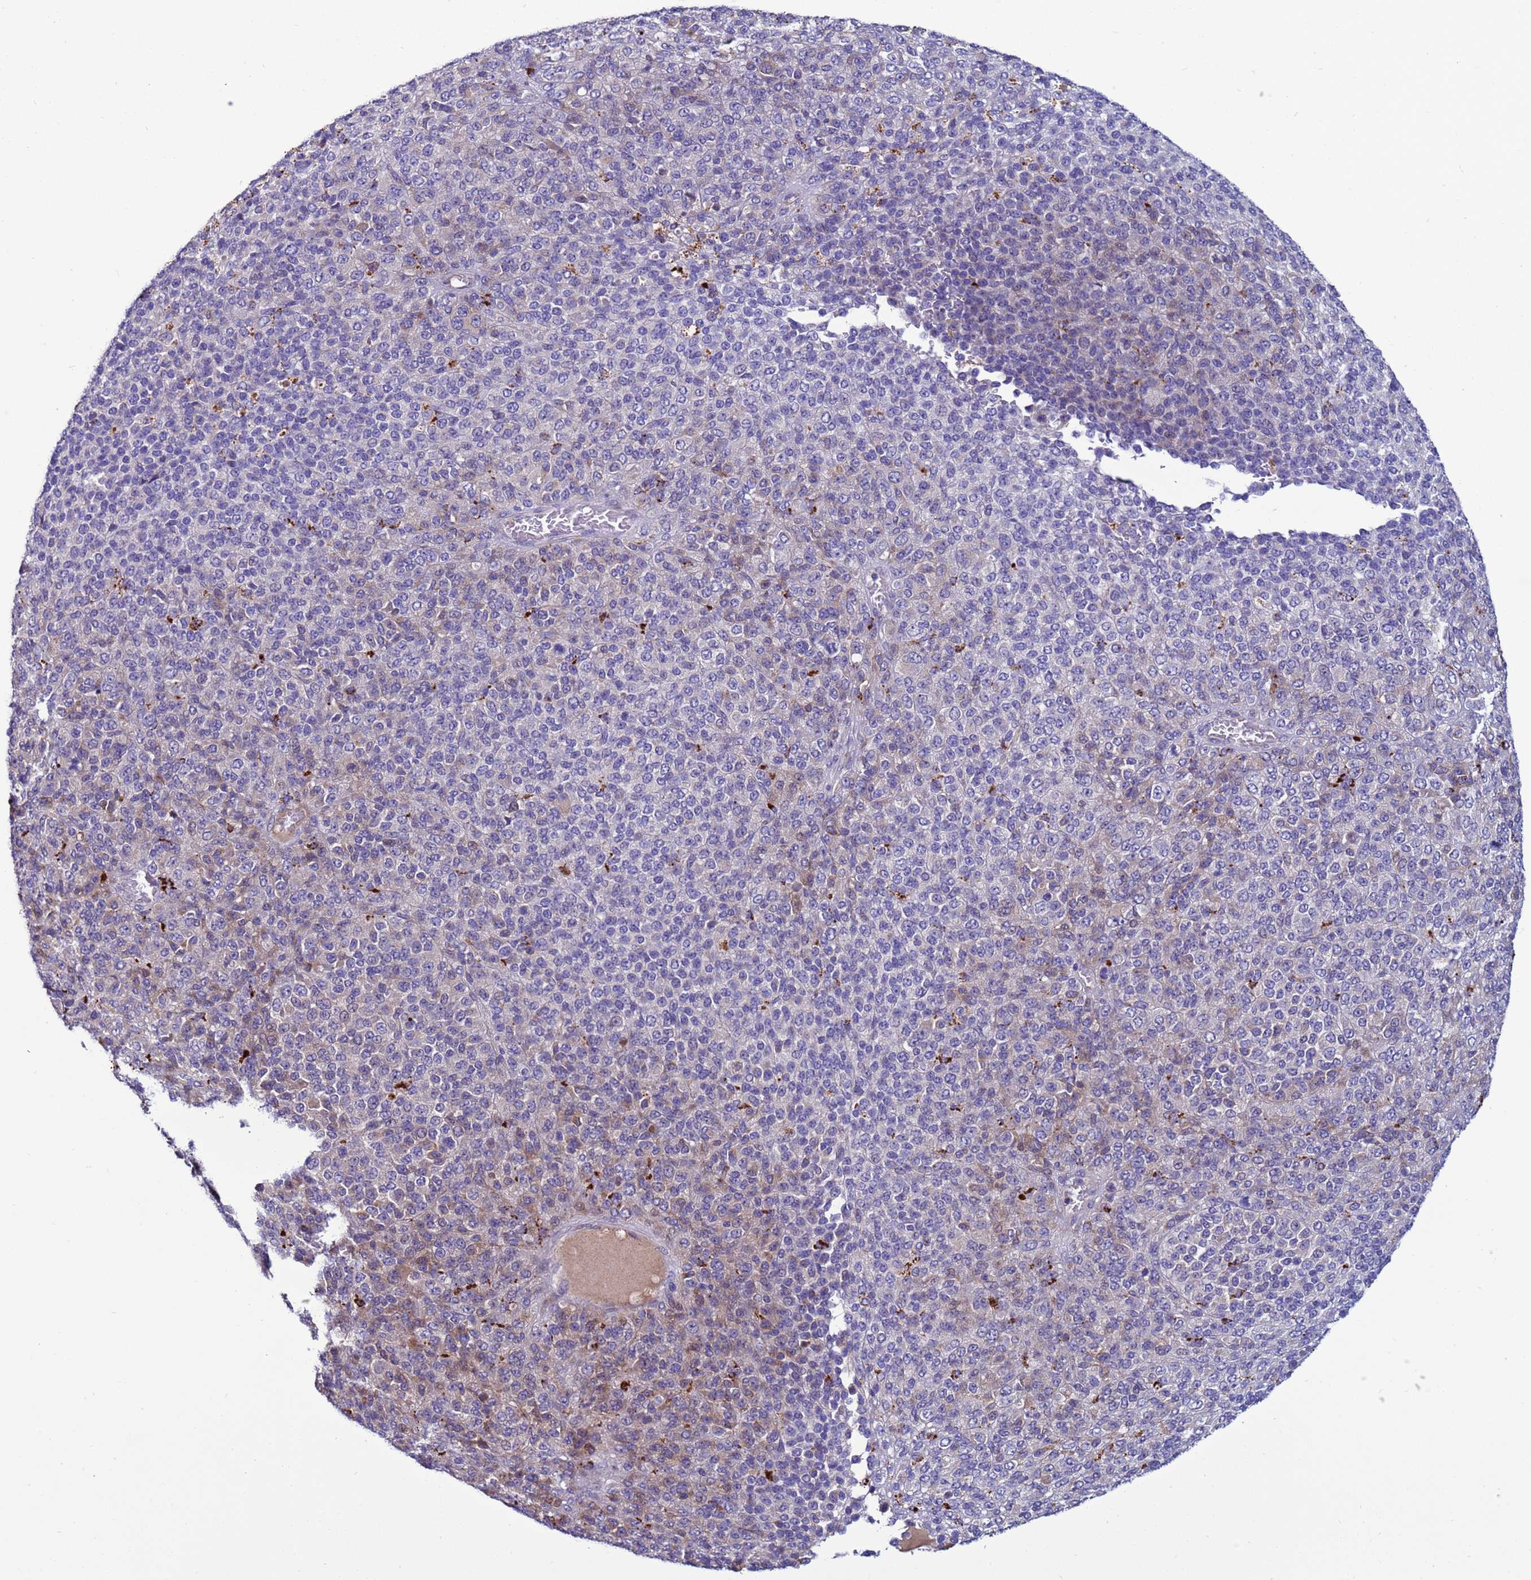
{"staining": {"intensity": "weak", "quantity": "<25%", "location": "cytoplasmic/membranous"}, "tissue": "melanoma", "cell_type": "Tumor cells", "image_type": "cancer", "snomed": [{"axis": "morphology", "description": "Malignant melanoma, Metastatic site"}, {"axis": "topography", "description": "Brain"}], "caption": "IHC photomicrograph of neoplastic tissue: human malignant melanoma (metastatic site) stained with DAB (3,3'-diaminobenzidine) demonstrates no significant protein positivity in tumor cells.", "gene": "NAT2", "patient": {"sex": "female", "age": 56}}